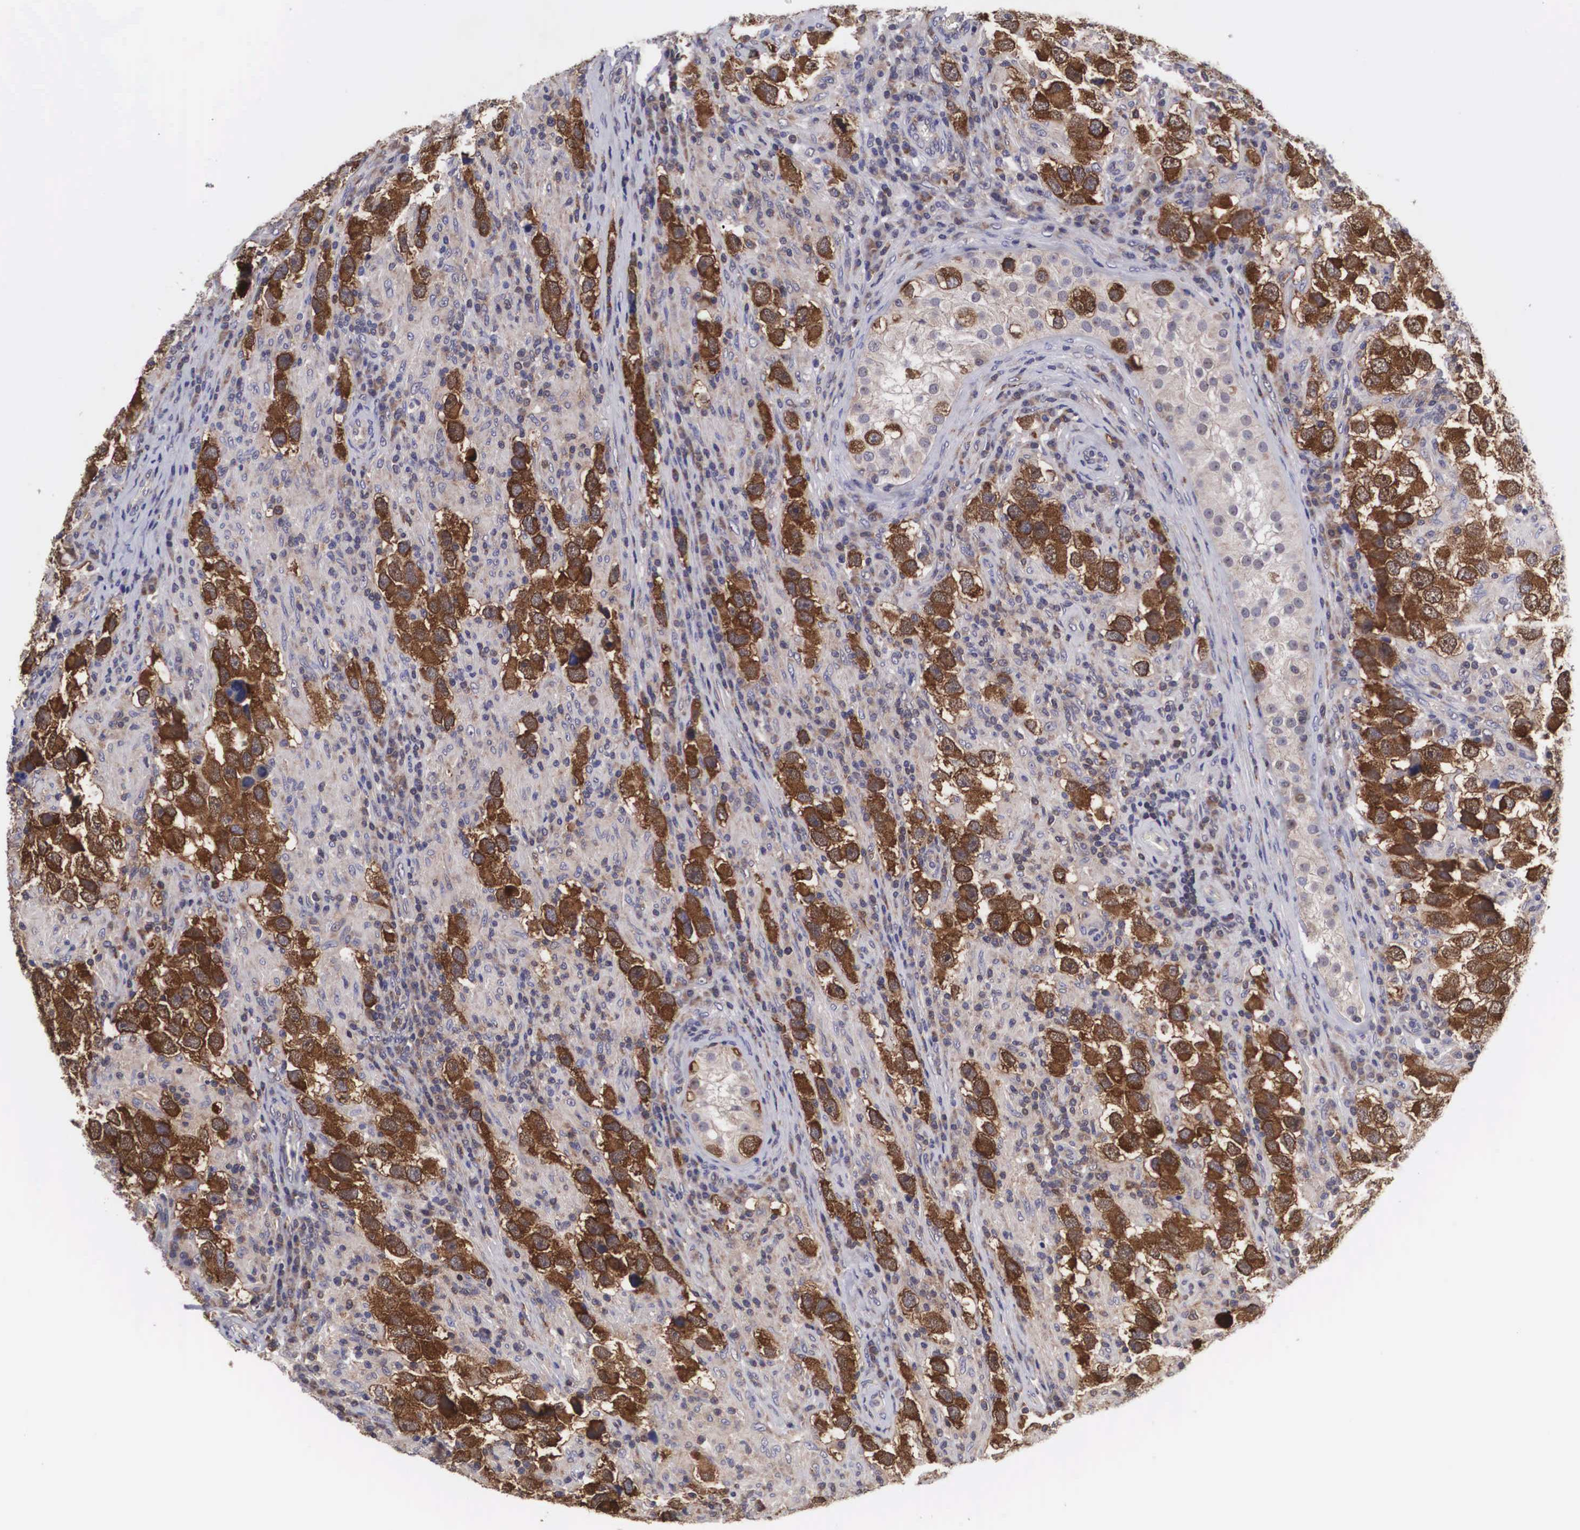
{"staining": {"intensity": "strong", "quantity": ">75%", "location": "cytoplasmic/membranous,nuclear"}, "tissue": "testis cancer", "cell_type": "Tumor cells", "image_type": "cancer", "snomed": [{"axis": "morphology", "description": "Carcinoma, Embryonal, NOS"}, {"axis": "topography", "description": "Testis"}], "caption": "This is a photomicrograph of immunohistochemistry (IHC) staining of testis embryonal carcinoma, which shows strong positivity in the cytoplasmic/membranous and nuclear of tumor cells.", "gene": "ADSL", "patient": {"sex": "male", "age": 21}}